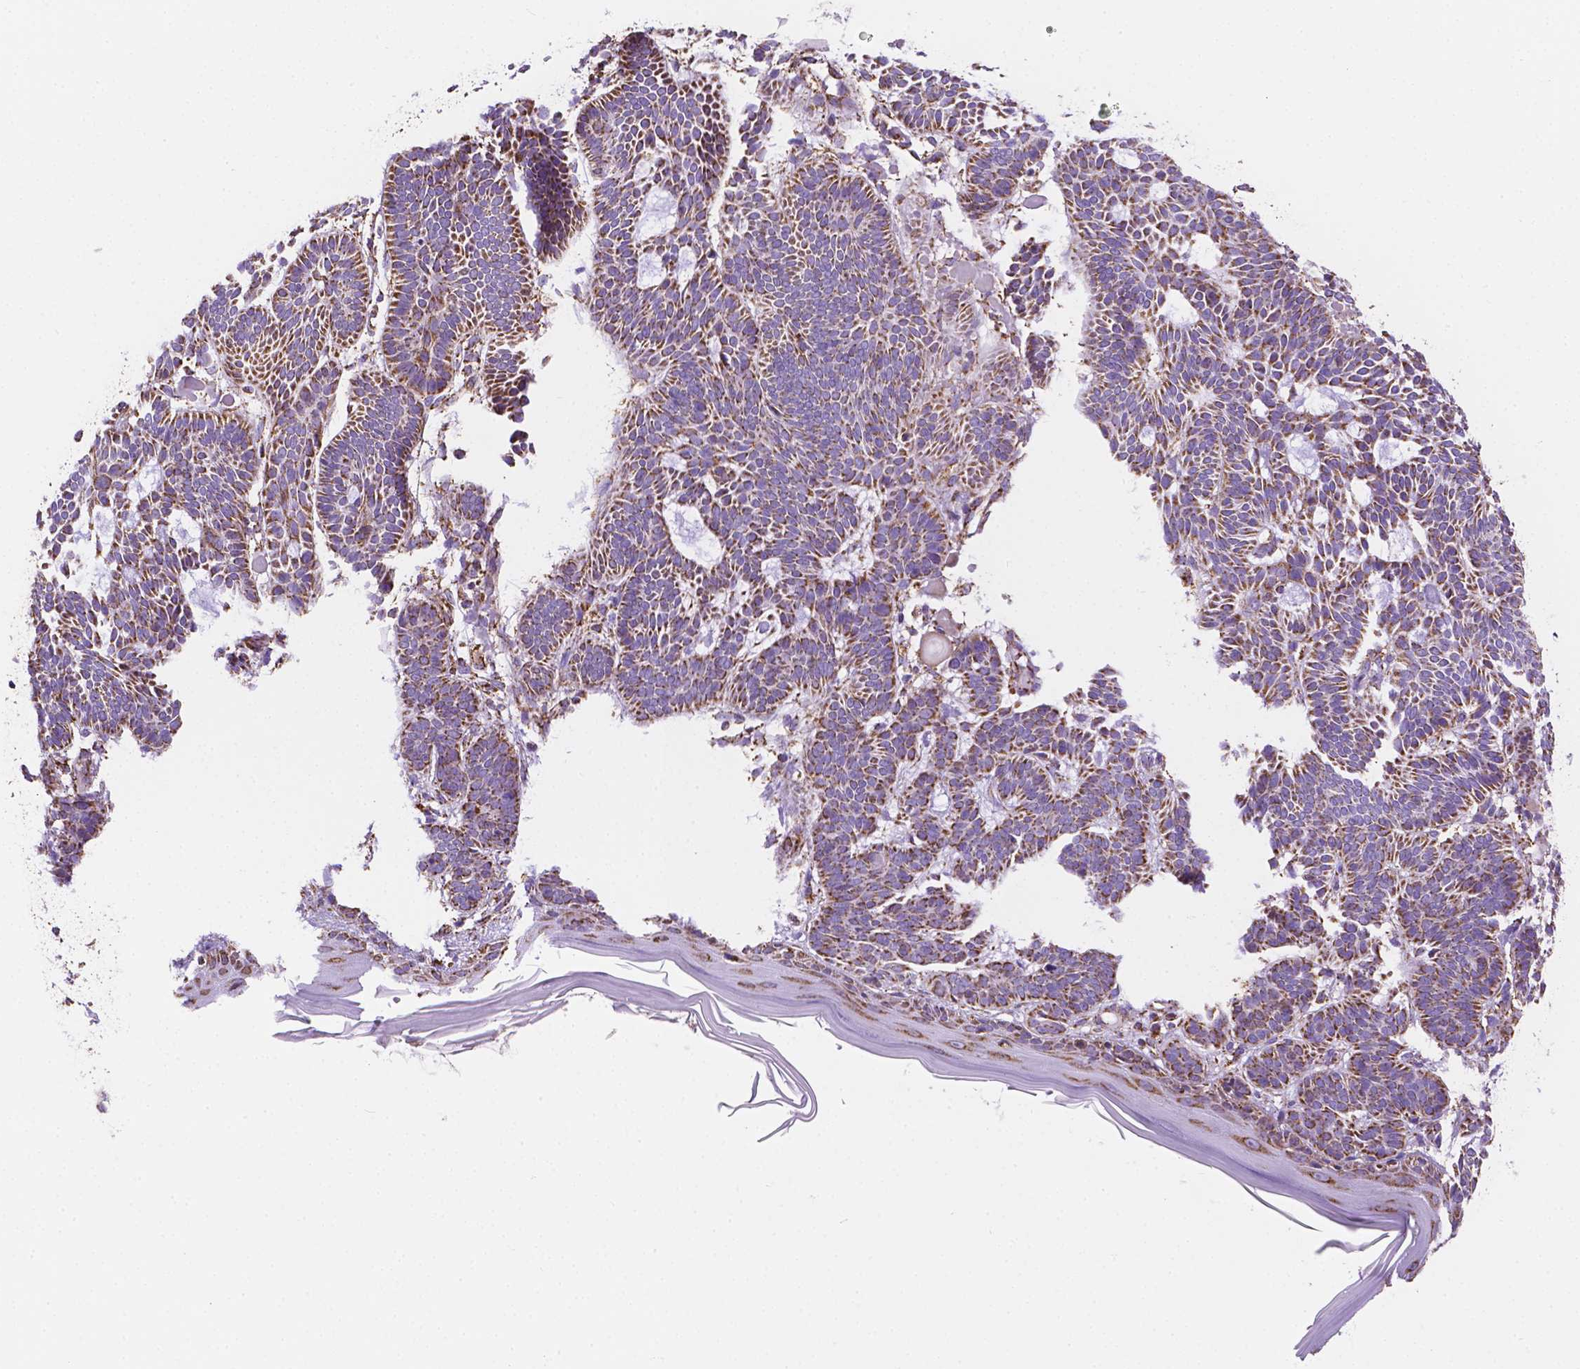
{"staining": {"intensity": "strong", "quantity": ">75%", "location": "cytoplasmic/membranous"}, "tissue": "skin cancer", "cell_type": "Tumor cells", "image_type": "cancer", "snomed": [{"axis": "morphology", "description": "Basal cell carcinoma"}, {"axis": "topography", "description": "Skin"}], "caption": "The image reveals a brown stain indicating the presence of a protein in the cytoplasmic/membranous of tumor cells in skin cancer (basal cell carcinoma). Nuclei are stained in blue.", "gene": "RMDN3", "patient": {"sex": "male", "age": 85}}